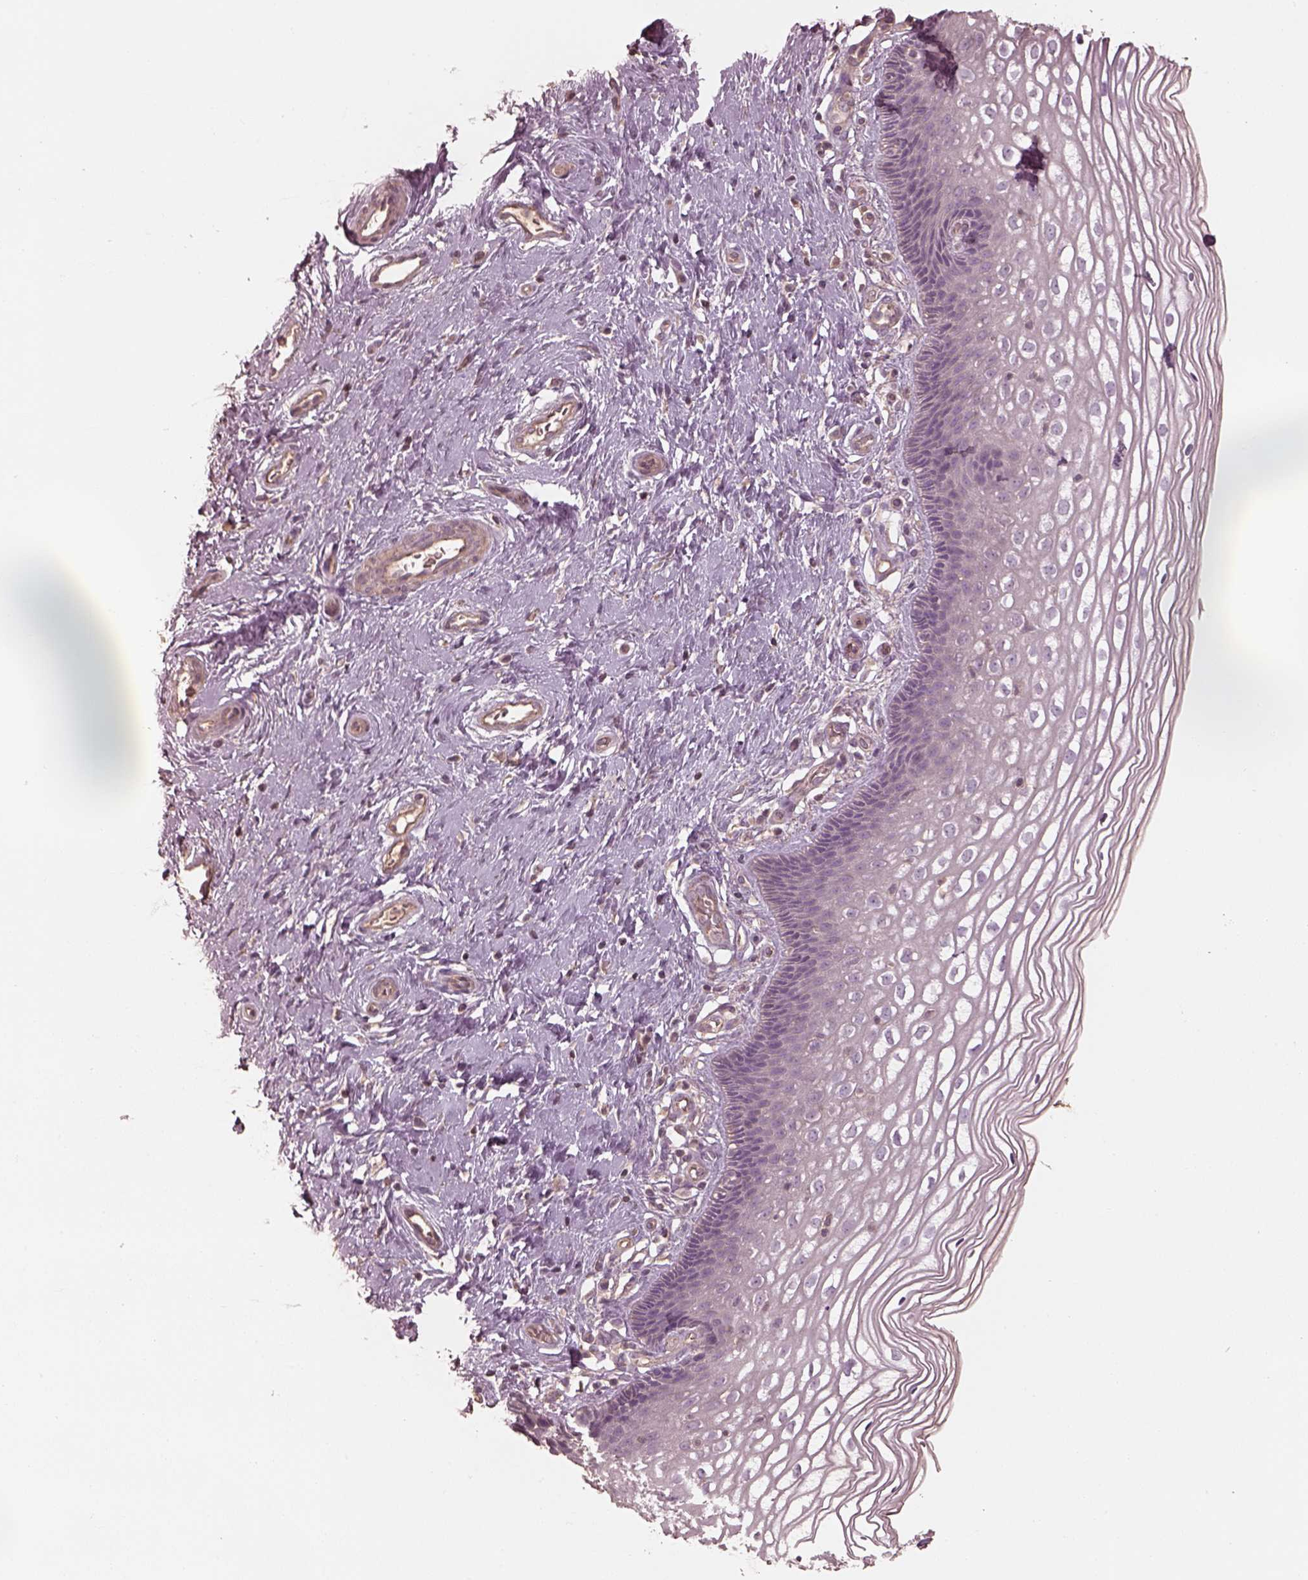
{"staining": {"intensity": "weak", "quantity": ">75%", "location": "cytoplasmic/membranous"}, "tissue": "cervix", "cell_type": "Glandular cells", "image_type": "normal", "snomed": [{"axis": "morphology", "description": "Normal tissue, NOS"}, {"axis": "topography", "description": "Cervix"}], "caption": "IHC of benign cervix demonstrates low levels of weak cytoplasmic/membranous positivity in about >75% of glandular cells. The staining is performed using DAB brown chromogen to label protein expression. The nuclei are counter-stained blue using hematoxylin.", "gene": "OTOGL", "patient": {"sex": "female", "age": 34}}